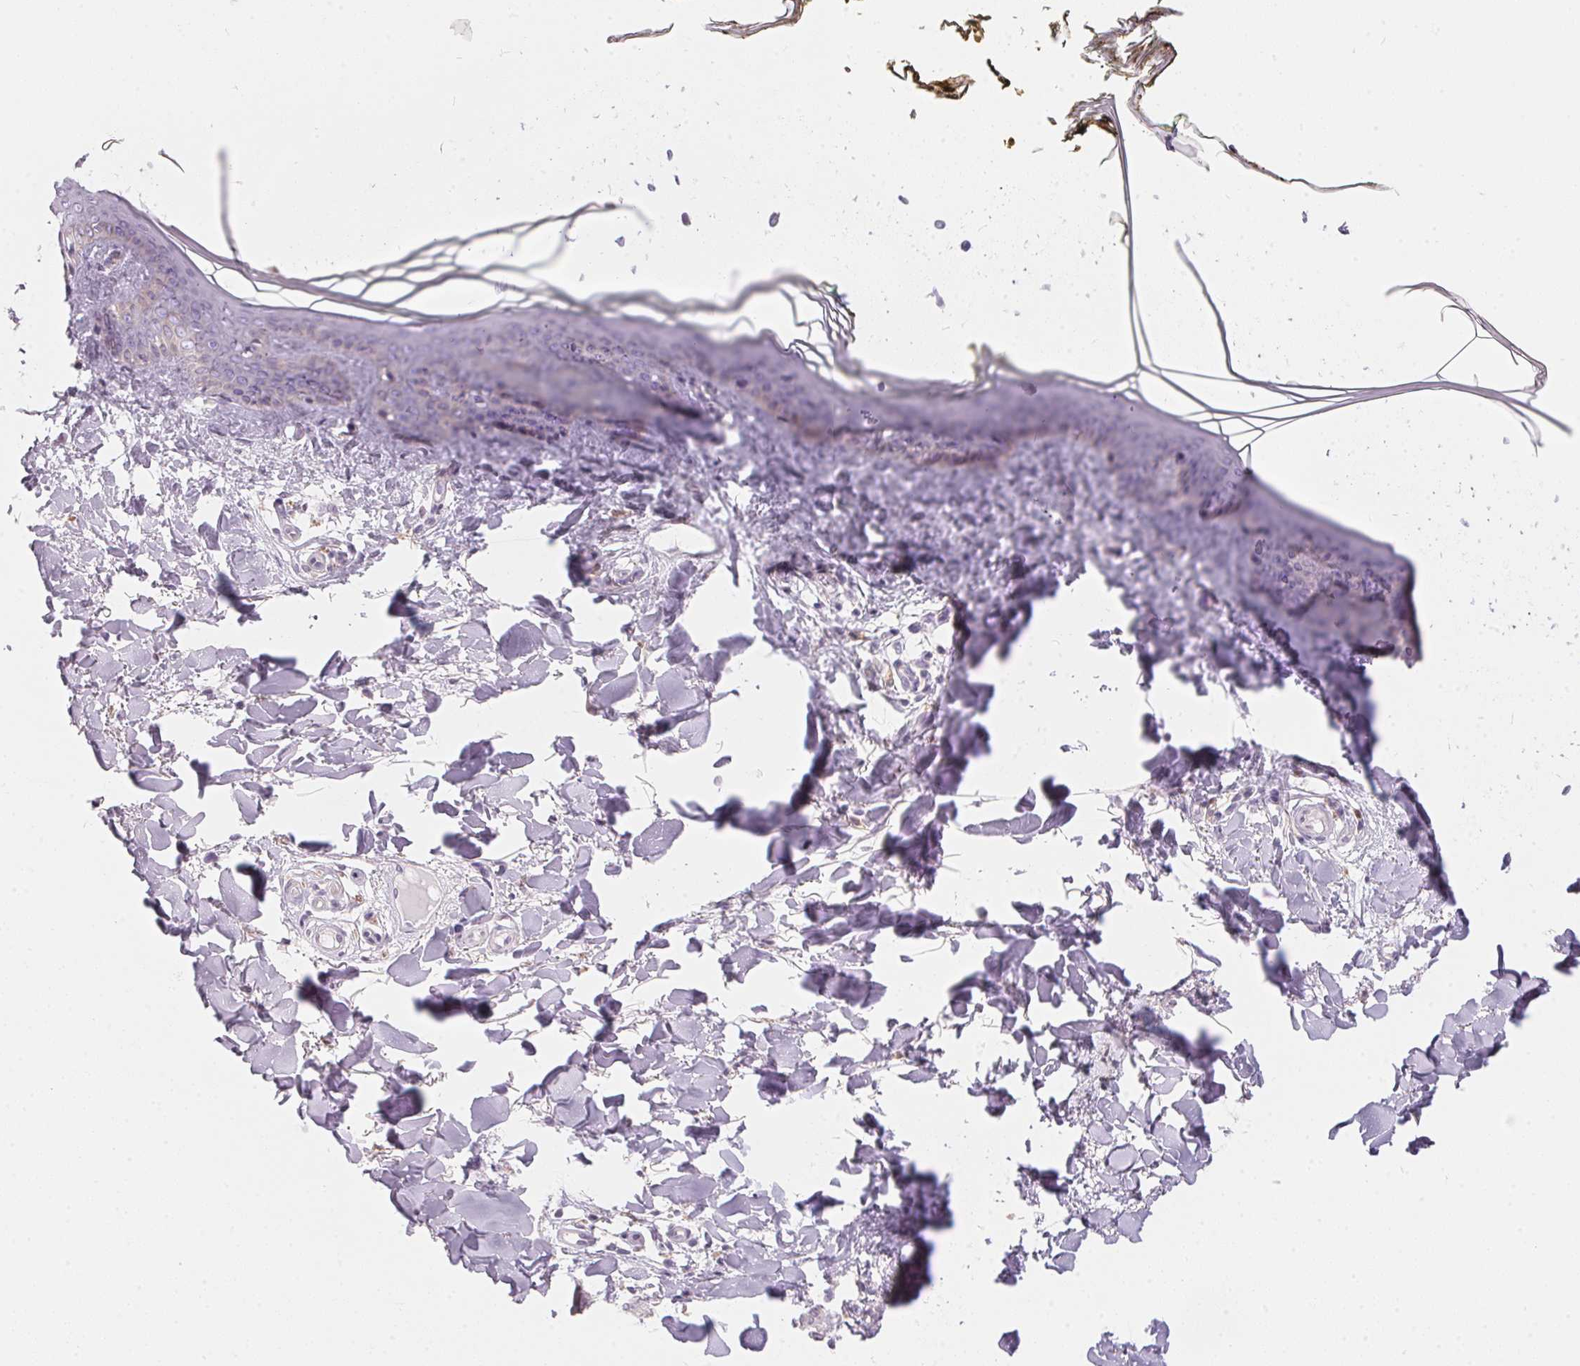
{"staining": {"intensity": "negative", "quantity": "none", "location": "none"}, "tissue": "skin", "cell_type": "Fibroblasts", "image_type": "normal", "snomed": [{"axis": "morphology", "description": "Normal tissue, NOS"}, {"axis": "topography", "description": "Skin"}], "caption": "DAB immunohistochemical staining of unremarkable human skin reveals no significant expression in fibroblasts.", "gene": "SERPINB1", "patient": {"sex": "female", "age": 34}}